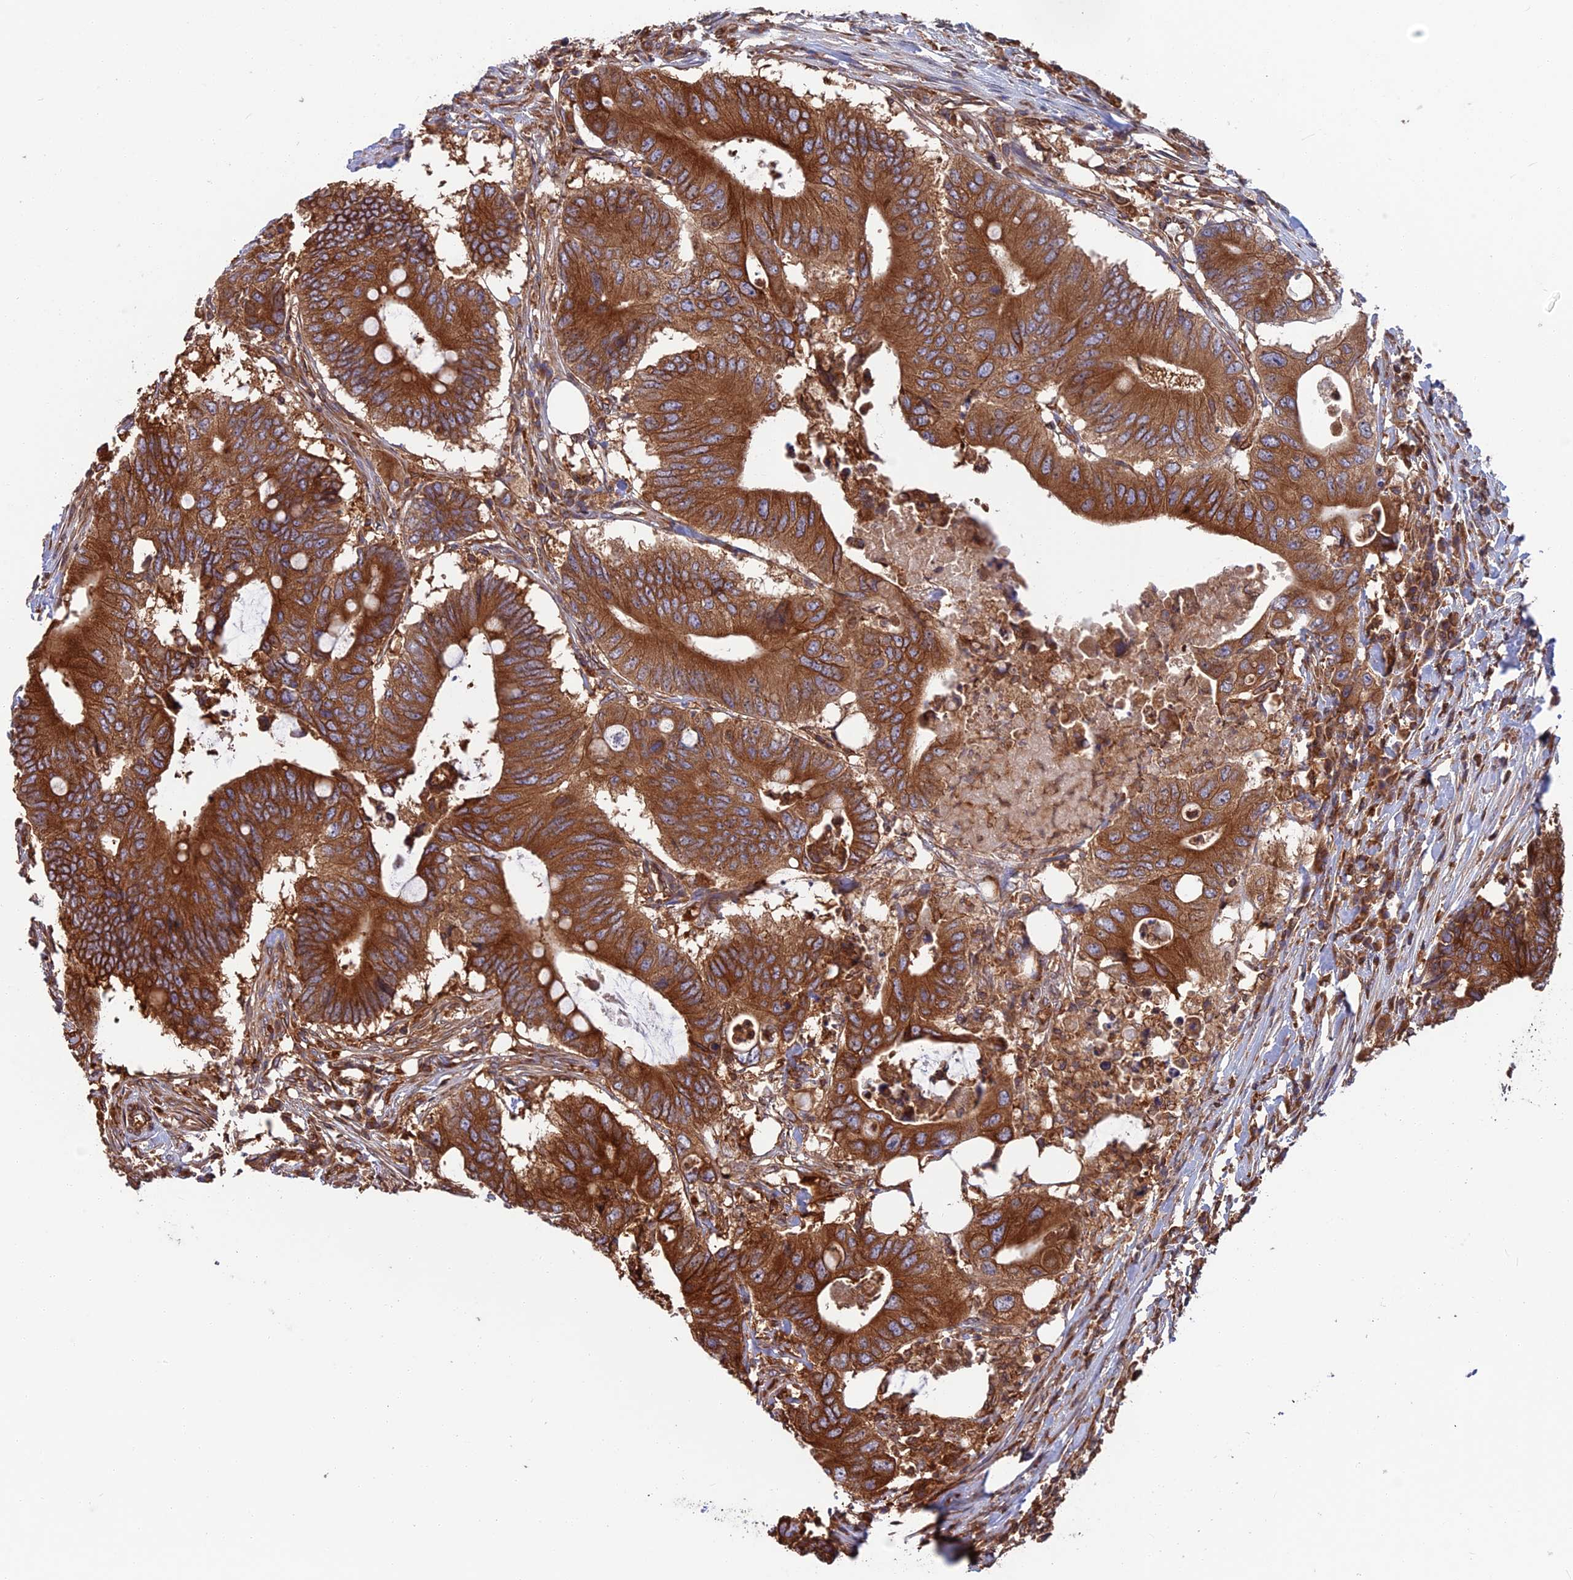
{"staining": {"intensity": "strong", "quantity": ">75%", "location": "cytoplasmic/membranous"}, "tissue": "colorectal cancer", "cell_type": "Tumor cells", "image_type": "cancer", "snomed": [{"axis": "morphology", "description": "Adenocarcinoma, NOS"}, {"axis": "topography", "description": "Colon"}], "caption": "IHC of colorectal cancer demonstrates high levels of strong cytoplasmic/membranous positivity in approximately >75% of tumor cells. (DAB (3,3'-diaminobenzidine) IHC with brightfield microscopy, high magnification).", "gene": "WDR1", "patient": {"sex": "male", "age": 71}}